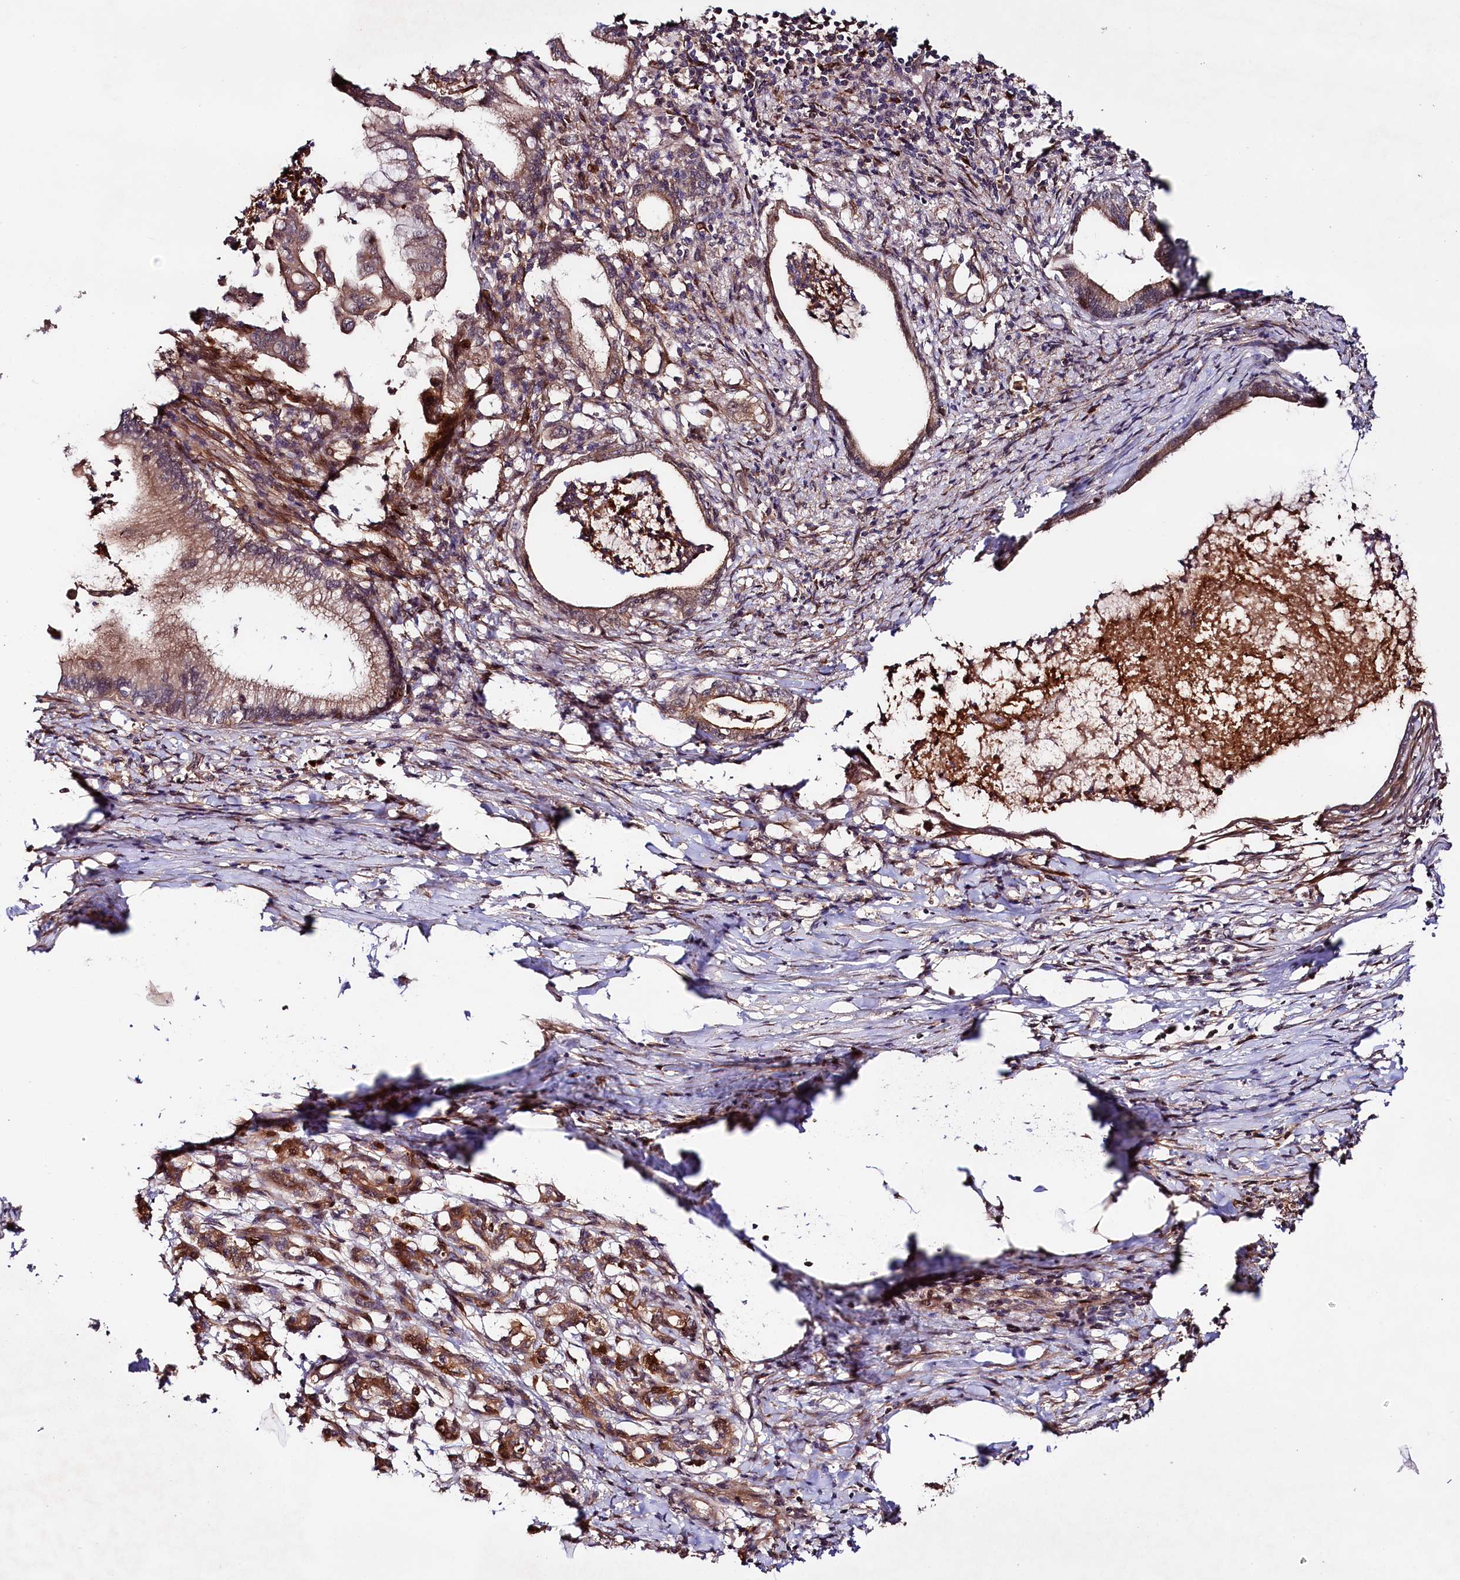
{"staining": {"intensity": "moderate", "quantity": ">75%", "location": "cytoplasmic/membranous"}, "tissue": "pancreatic cancer", "cell_type": "Tumor cells", "image_type": "cancer", "snomed": [{"axis": "morphology", "description": "Adenocarcinoma, NOS"}, {"axis": "topography", "description": "Pancreas"}], "caption": "A histopathology image of pancreatic cancer (adenocarcinoma) stained for a protein shows moderate cytoplasmic/membranous brown staining in tumor cells. (Stains: DAB in brown, nuclei in blue, Microscopy: brightfield microscopy at high magnification).", "gene": "NEDD1", "patient": {"sex": "female", "age": 55}}